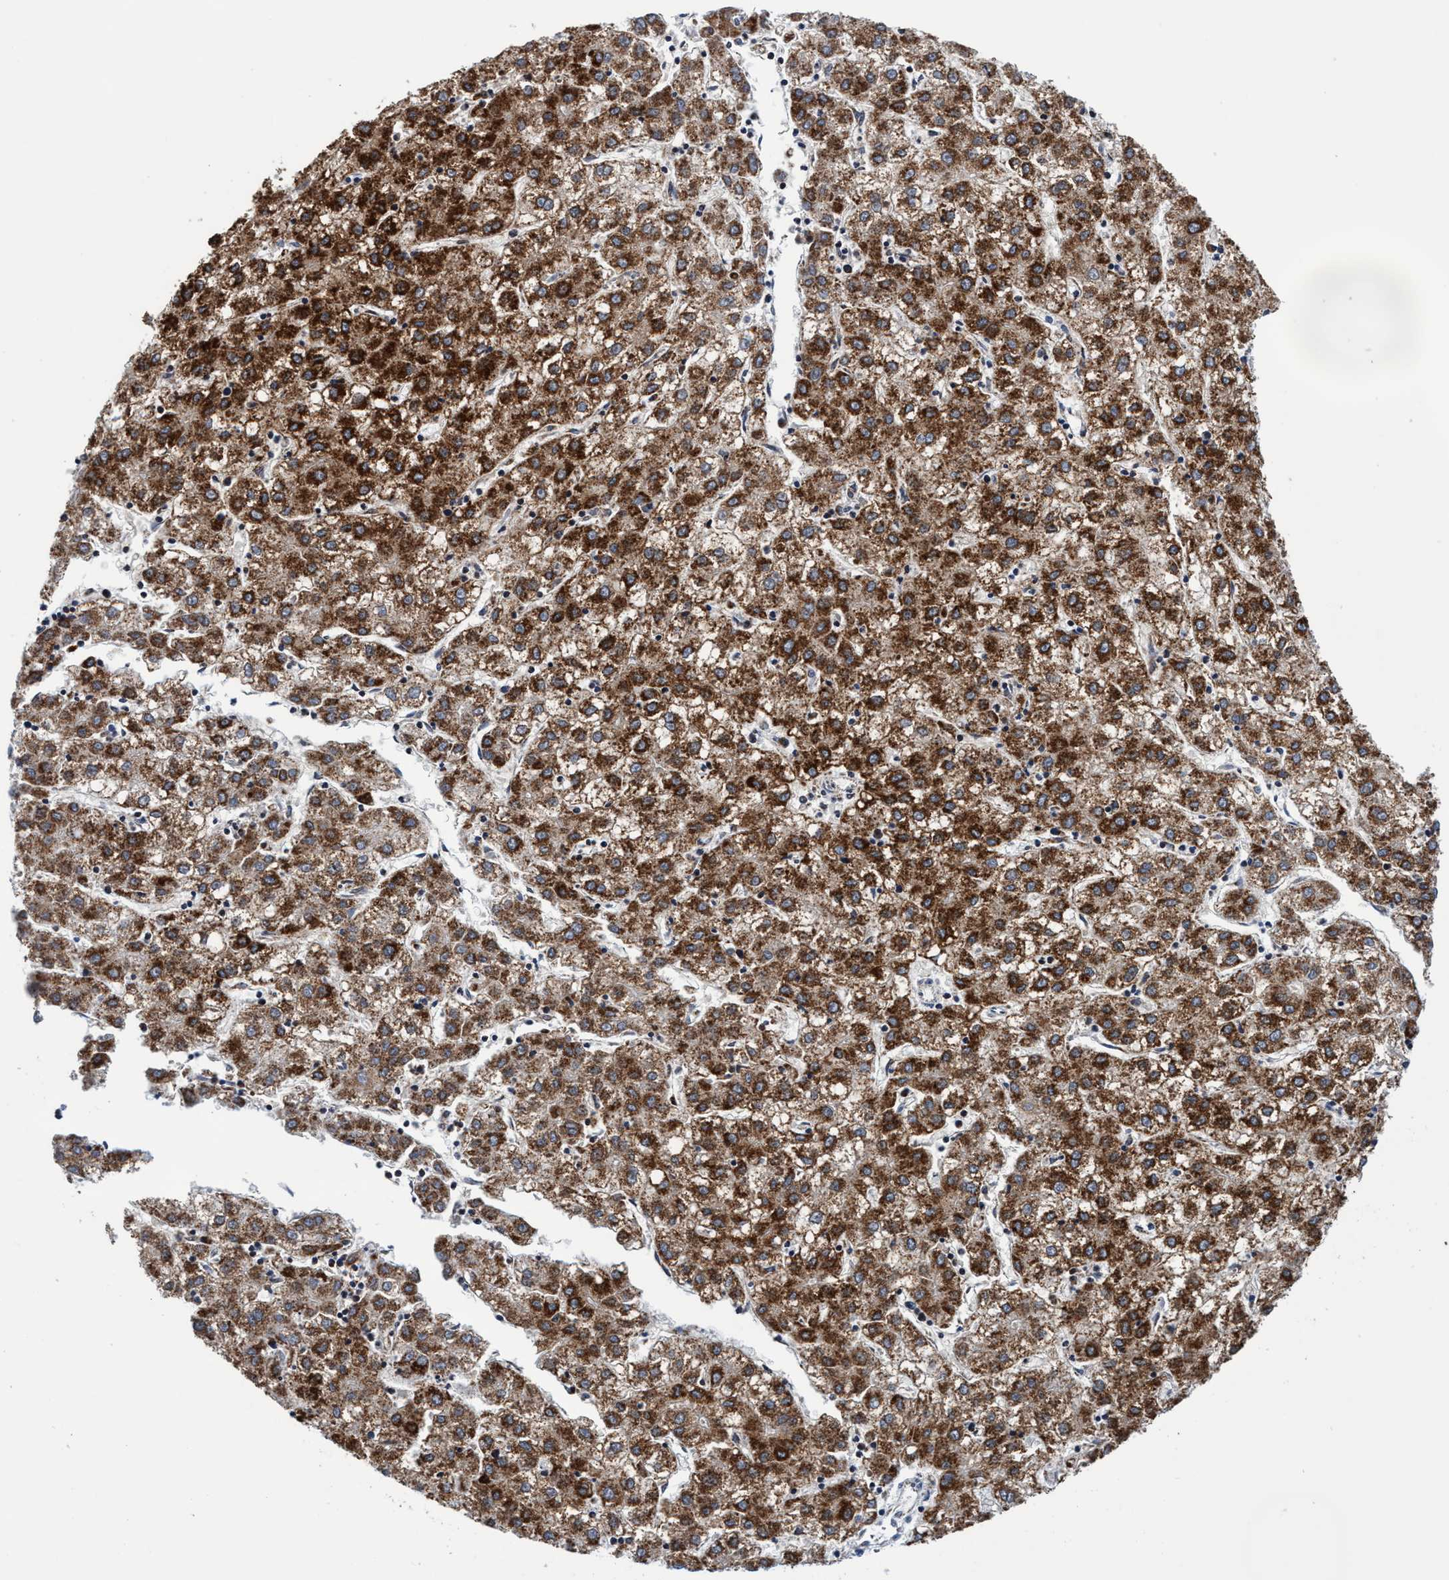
{"staining": {"intensity": "strong", "quantity": ">75%", "location": "cytoplasmic/membranous"}, "tissue": "liver cancer", "cell_type": "Tumor cells", "image_type": "cancer", "snomed": [{"axis": "morphology", "description": "Carcinoma, Hepatocellular, NOS"}, {"axis": "topography", "description": "Liver"}], "caption": "Liver hepatocellular carcinoma was stained to show a protein in brown. There is high levels of strong cytoplasmic/membranous staining in approximately >75% of tumor cells.", "gene": "AGAP2", "patient": {"sex": "male", "age": 72}}